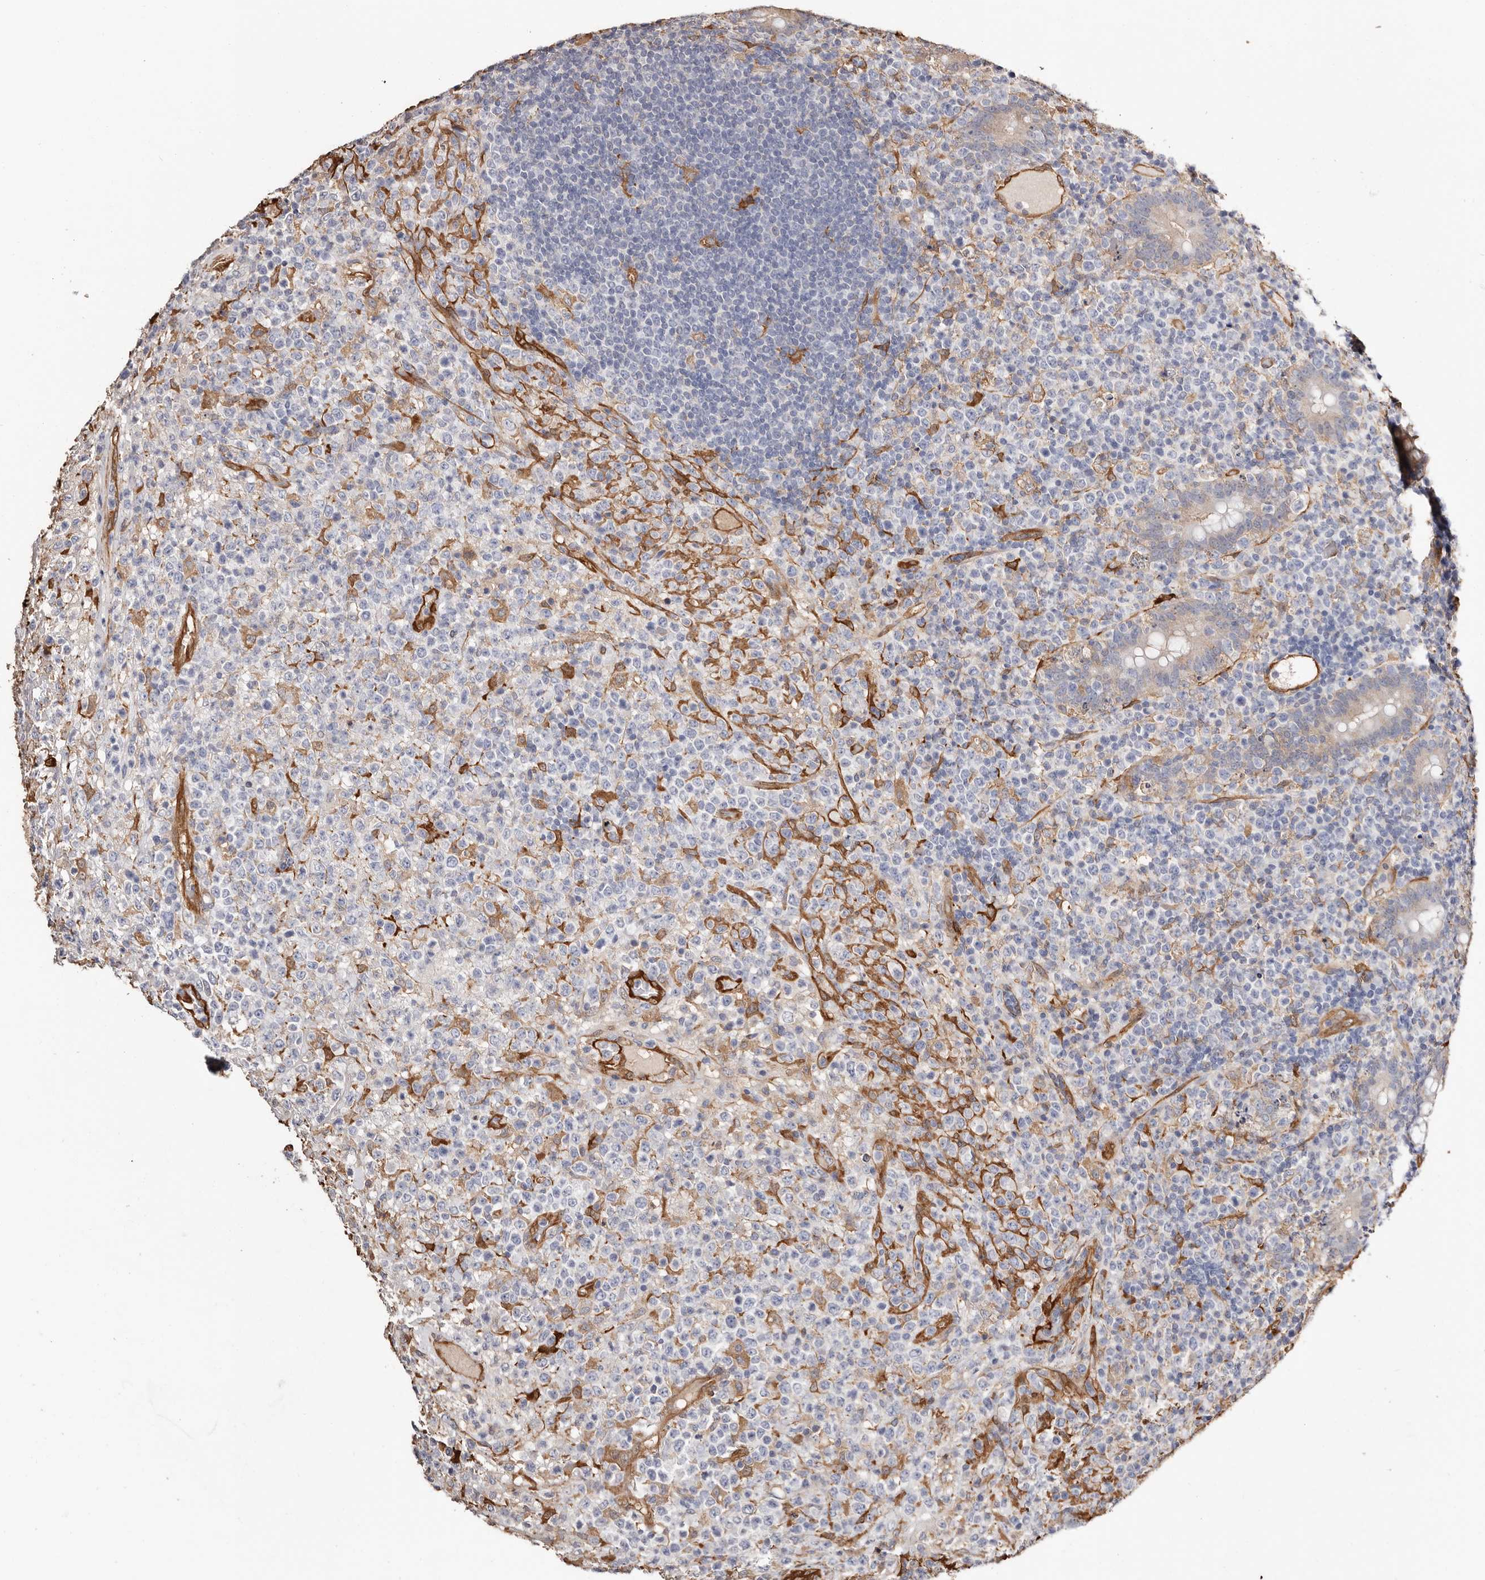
{"staining": {"intensity": "negative", "quantity": "none", "location": "none"}, "tissue": "lymphoma", "cell_type": "Tumor cells", "image_type": "cancer", "snomed": [{"axis": "morphology", "description": "Malignant lymphoma, non-Hodgkin's type, High grade"}, {"axis": "topography", "description": "Colon"}], "caption": "Photomicrograph shows no significant protein positivity in tumor cells of lymphoma.", "gene": "TGM2", "patient": {"sex": "female", "age": 53}}